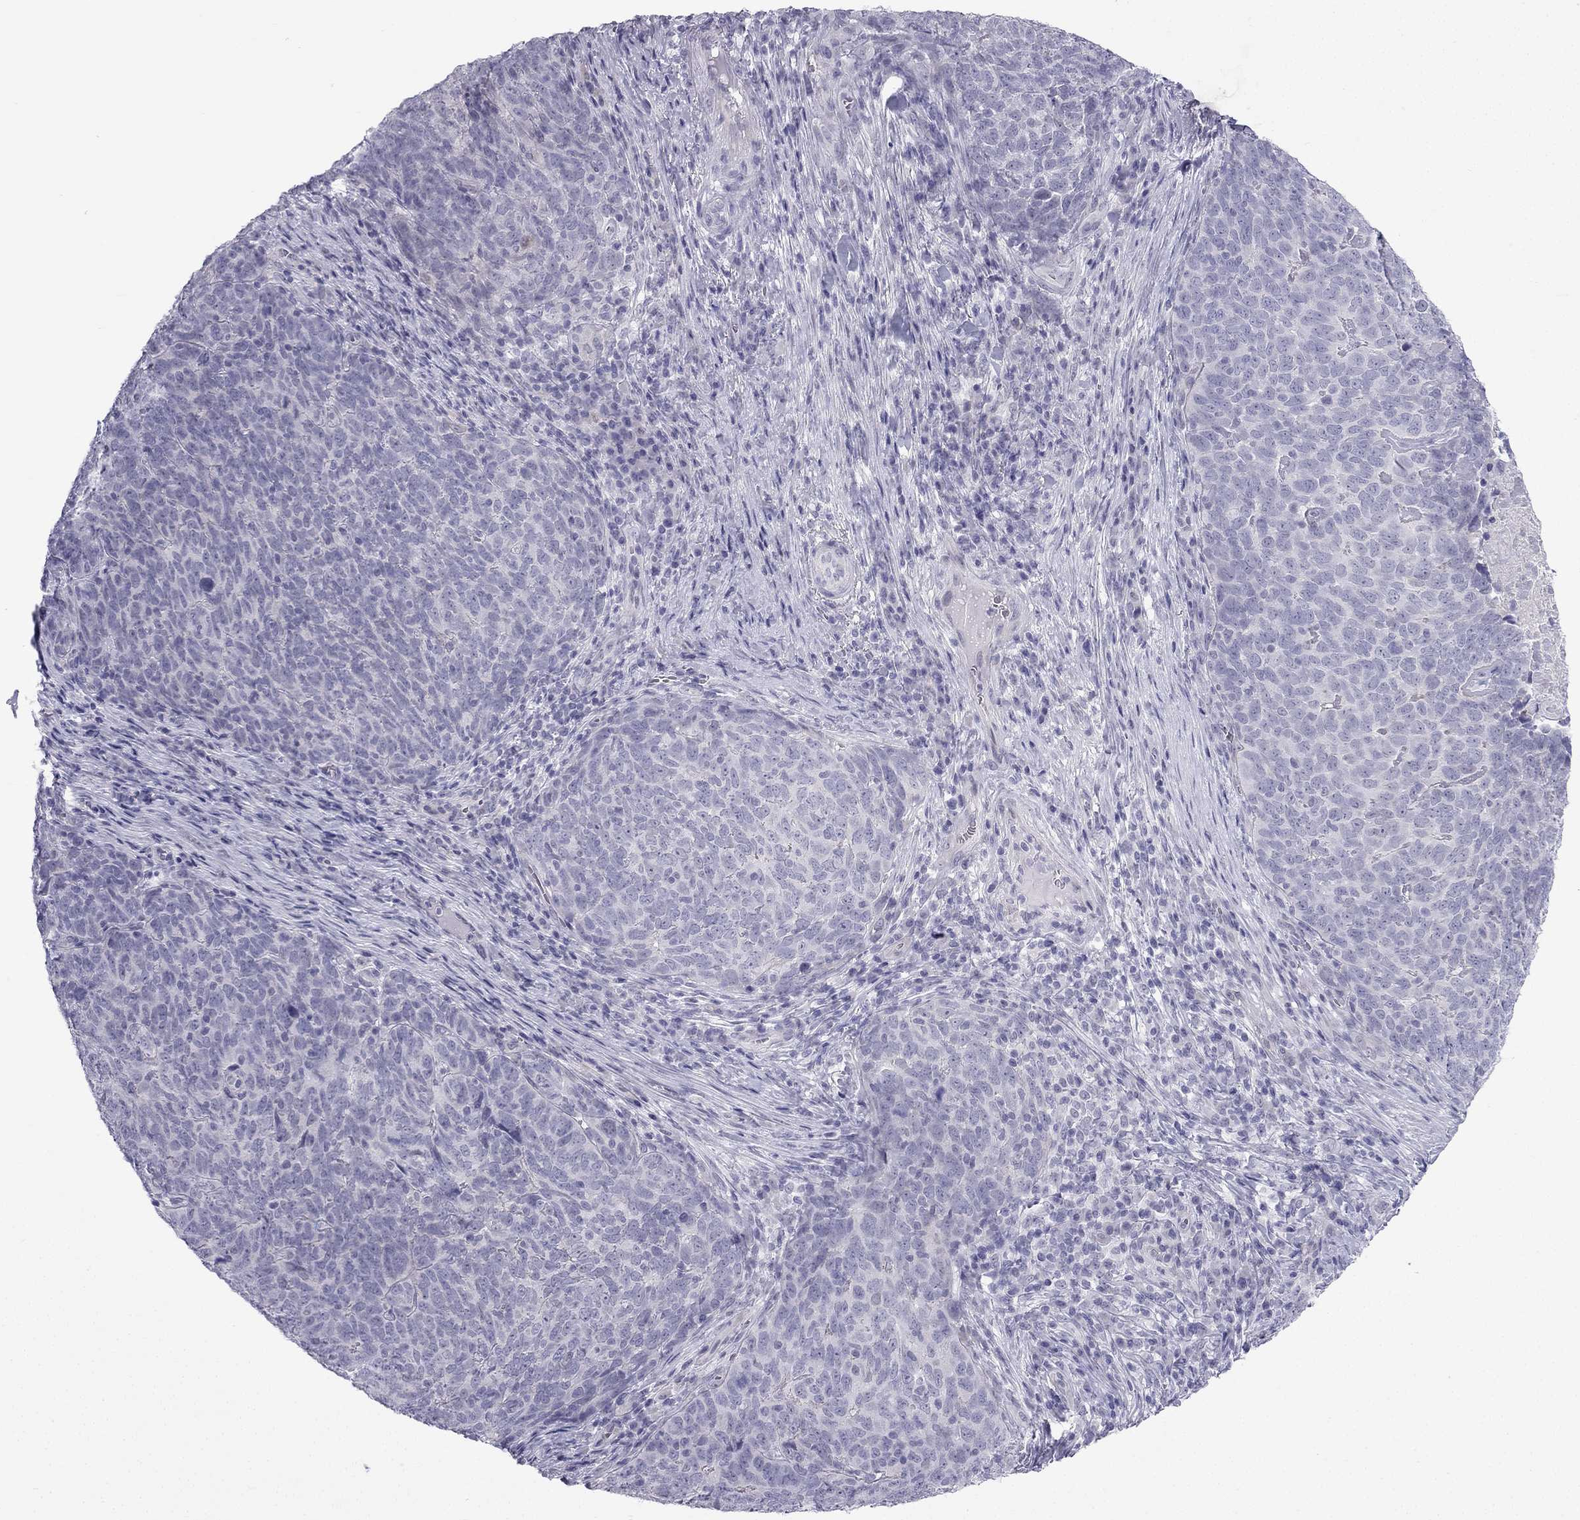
{"staining": {"intensity": "negative", "quantity": "none", "location": "none"}, "tissue": "skin cancer", "cell_type": "Tumor cells", "image_type": "cancer", "snomed": [{"axis": "morphology", "description": "Squamous cell carcinoma, NOS"}, {"axis": "topography", "description": "Skin"}, {"axis": "topography", "description": "Anal"}], "caption": "Immunohistochemistry (IHC) photomicrograph of human skin cancer stained for a protein (brown), which reveals no staining in tumor cells.", "gene": "CFAP53", "patient": {"sex": "female", "age": 51}}